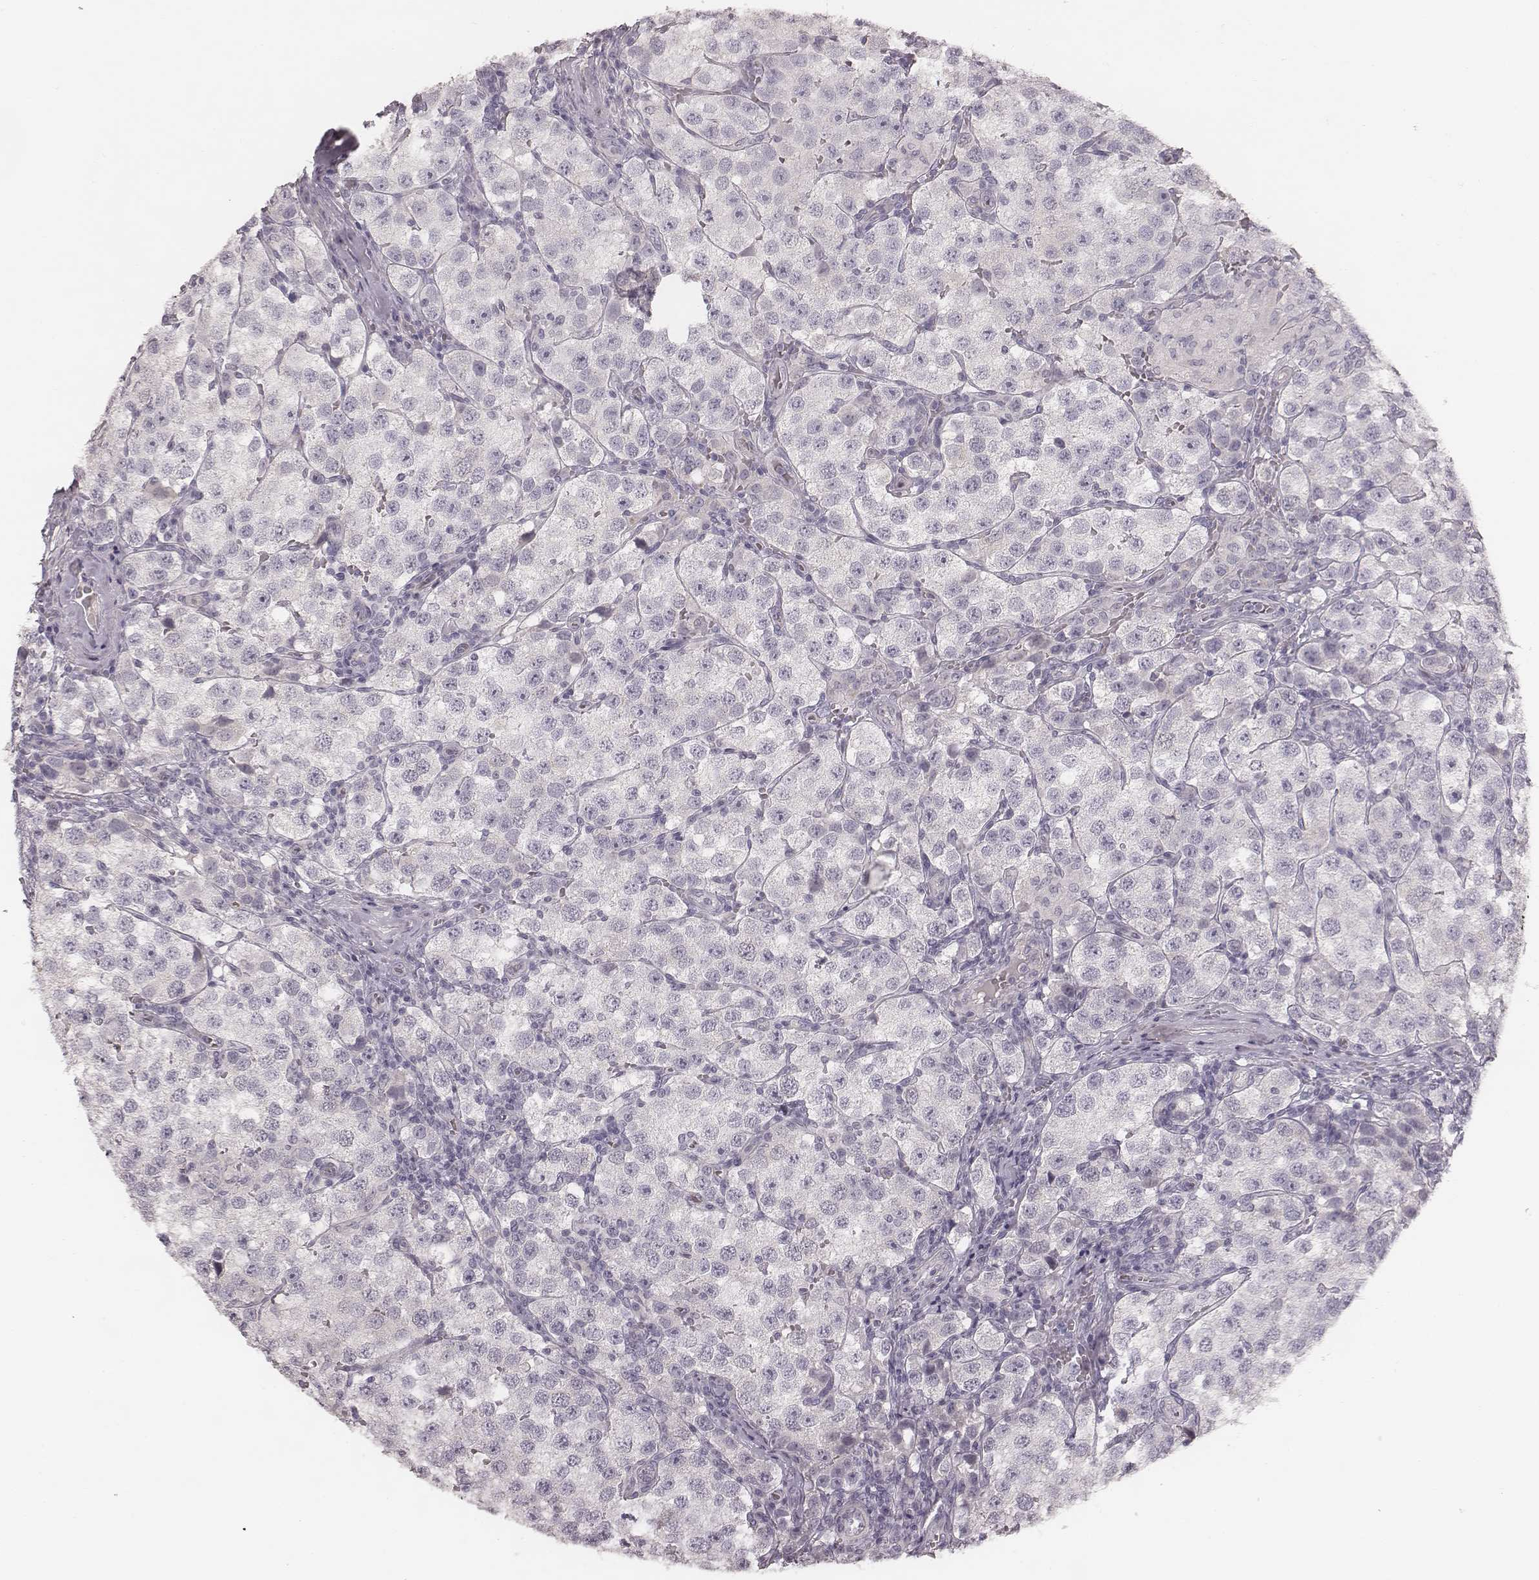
{"staining": {"intensity": "negative", "quantity": "none", "location": "none"}, "tissue": "testis cancer", "cell_type": "Tumor cells", "image_type": "cancer", "snomed": [{"axis": "morphology", "description": "Seminoma, NOS"}, {"axis": "topography", "description": "Testis"}], "caption": "The histopathology image exhibits no significant positivity in tumor cells of testis cancer (seminoma). (Stains: DAB immunohistochemistry with hematoxylin counter stain, Microscopy: brightfield microscopy at high magnification).", "gene": "SPA17", "patient": {"sex": "male", "age": 37}}